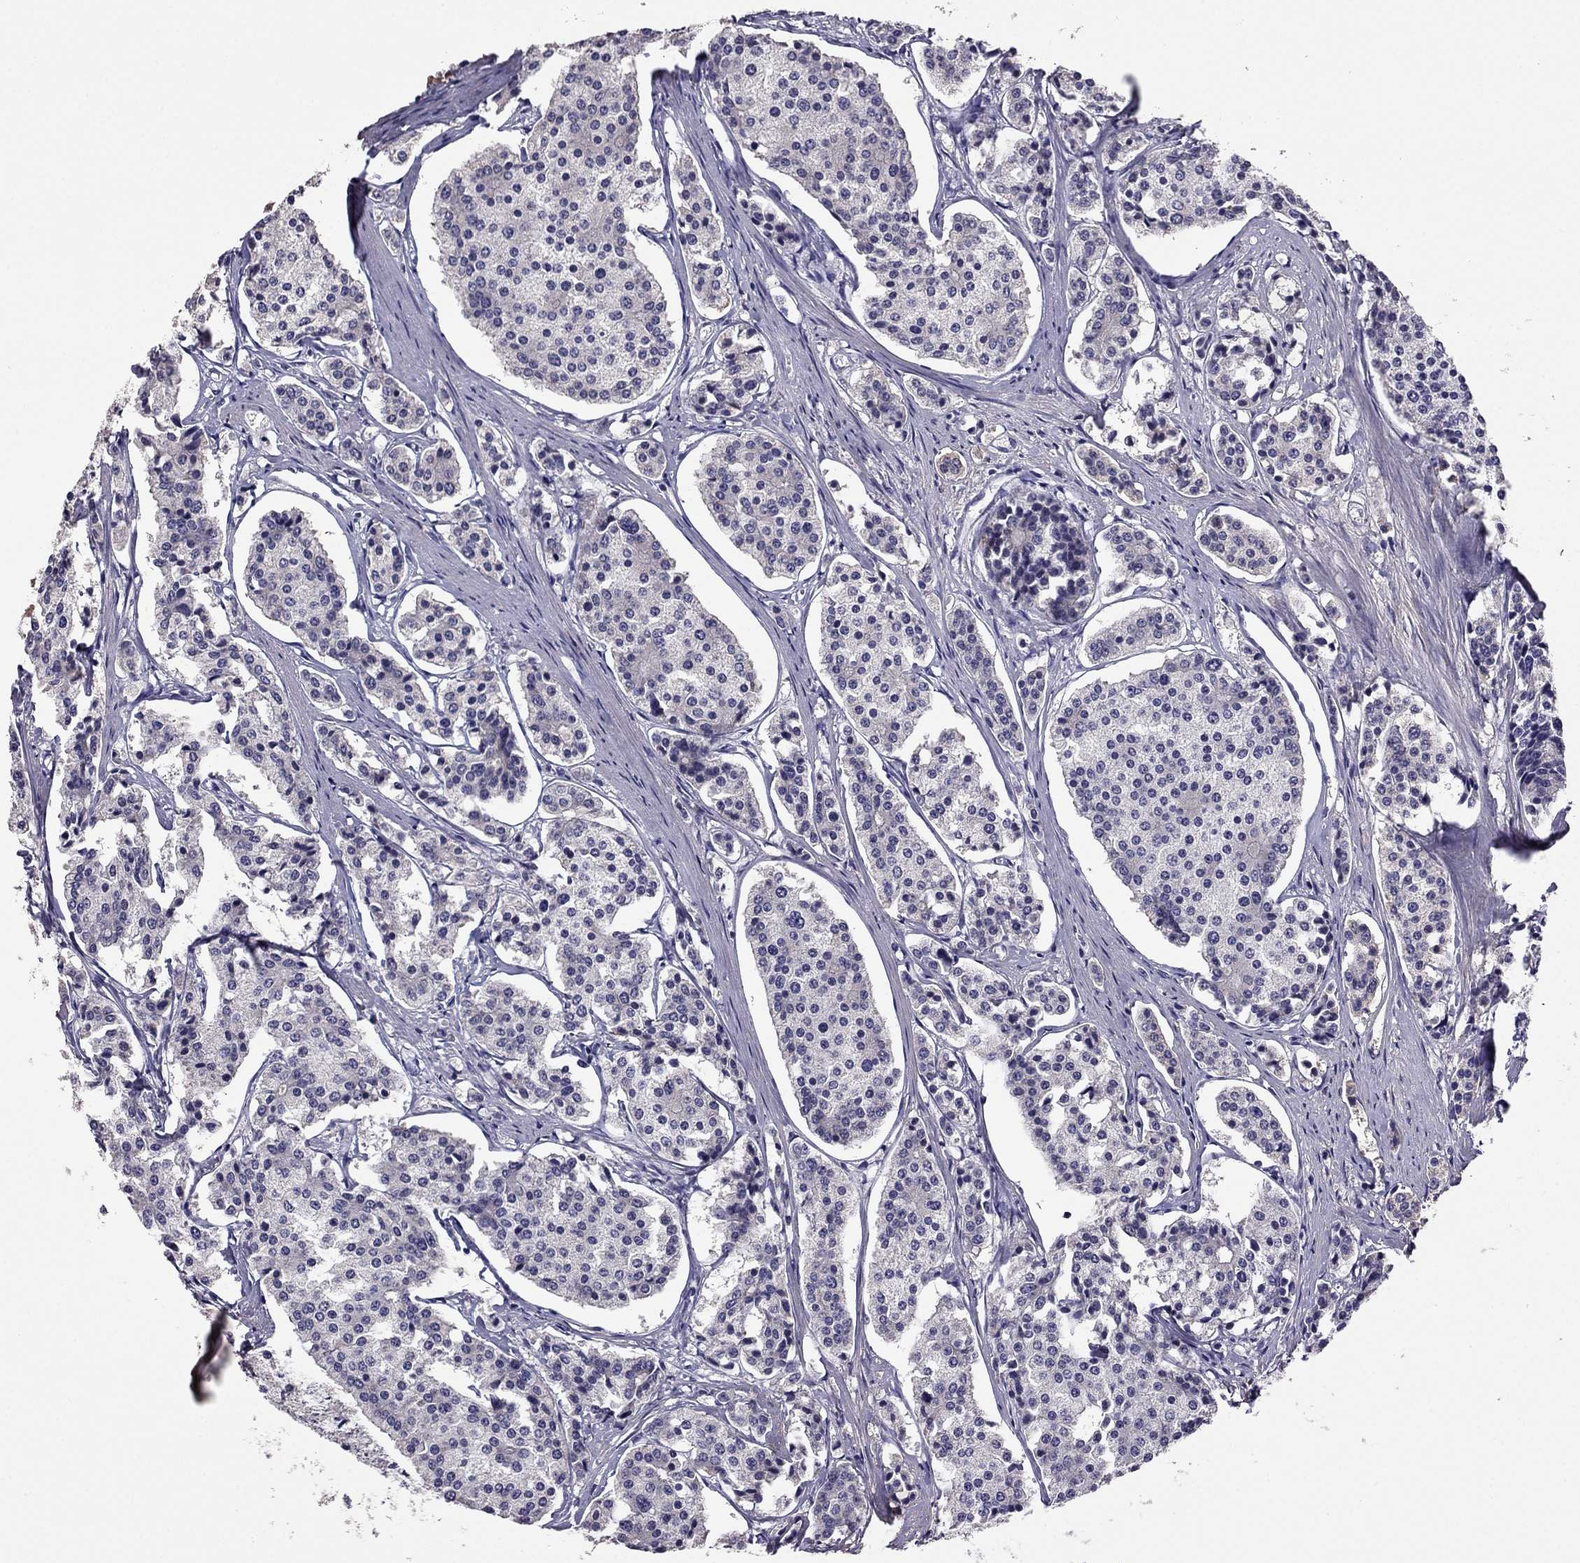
{"staining": {"intensity": "negative", "quantity": "none", "location": "none"}, "tissue": "carcinoid", "cell_type": "Tumor cells", "image_type": "cancer", "snomed": [{"axis": "morphology", "description": "Carcinoid, malignant, NOS"}, {"axis": "topography", "description": "Small intestine"}], "caption": "DAB (3,3'-diaminobenzidine) immunohistochemical staining of carcinoid exhibits no significant staining in tumor cells.", "gene": "CDH9", "patient": {"sex": "female", "age": 65}}